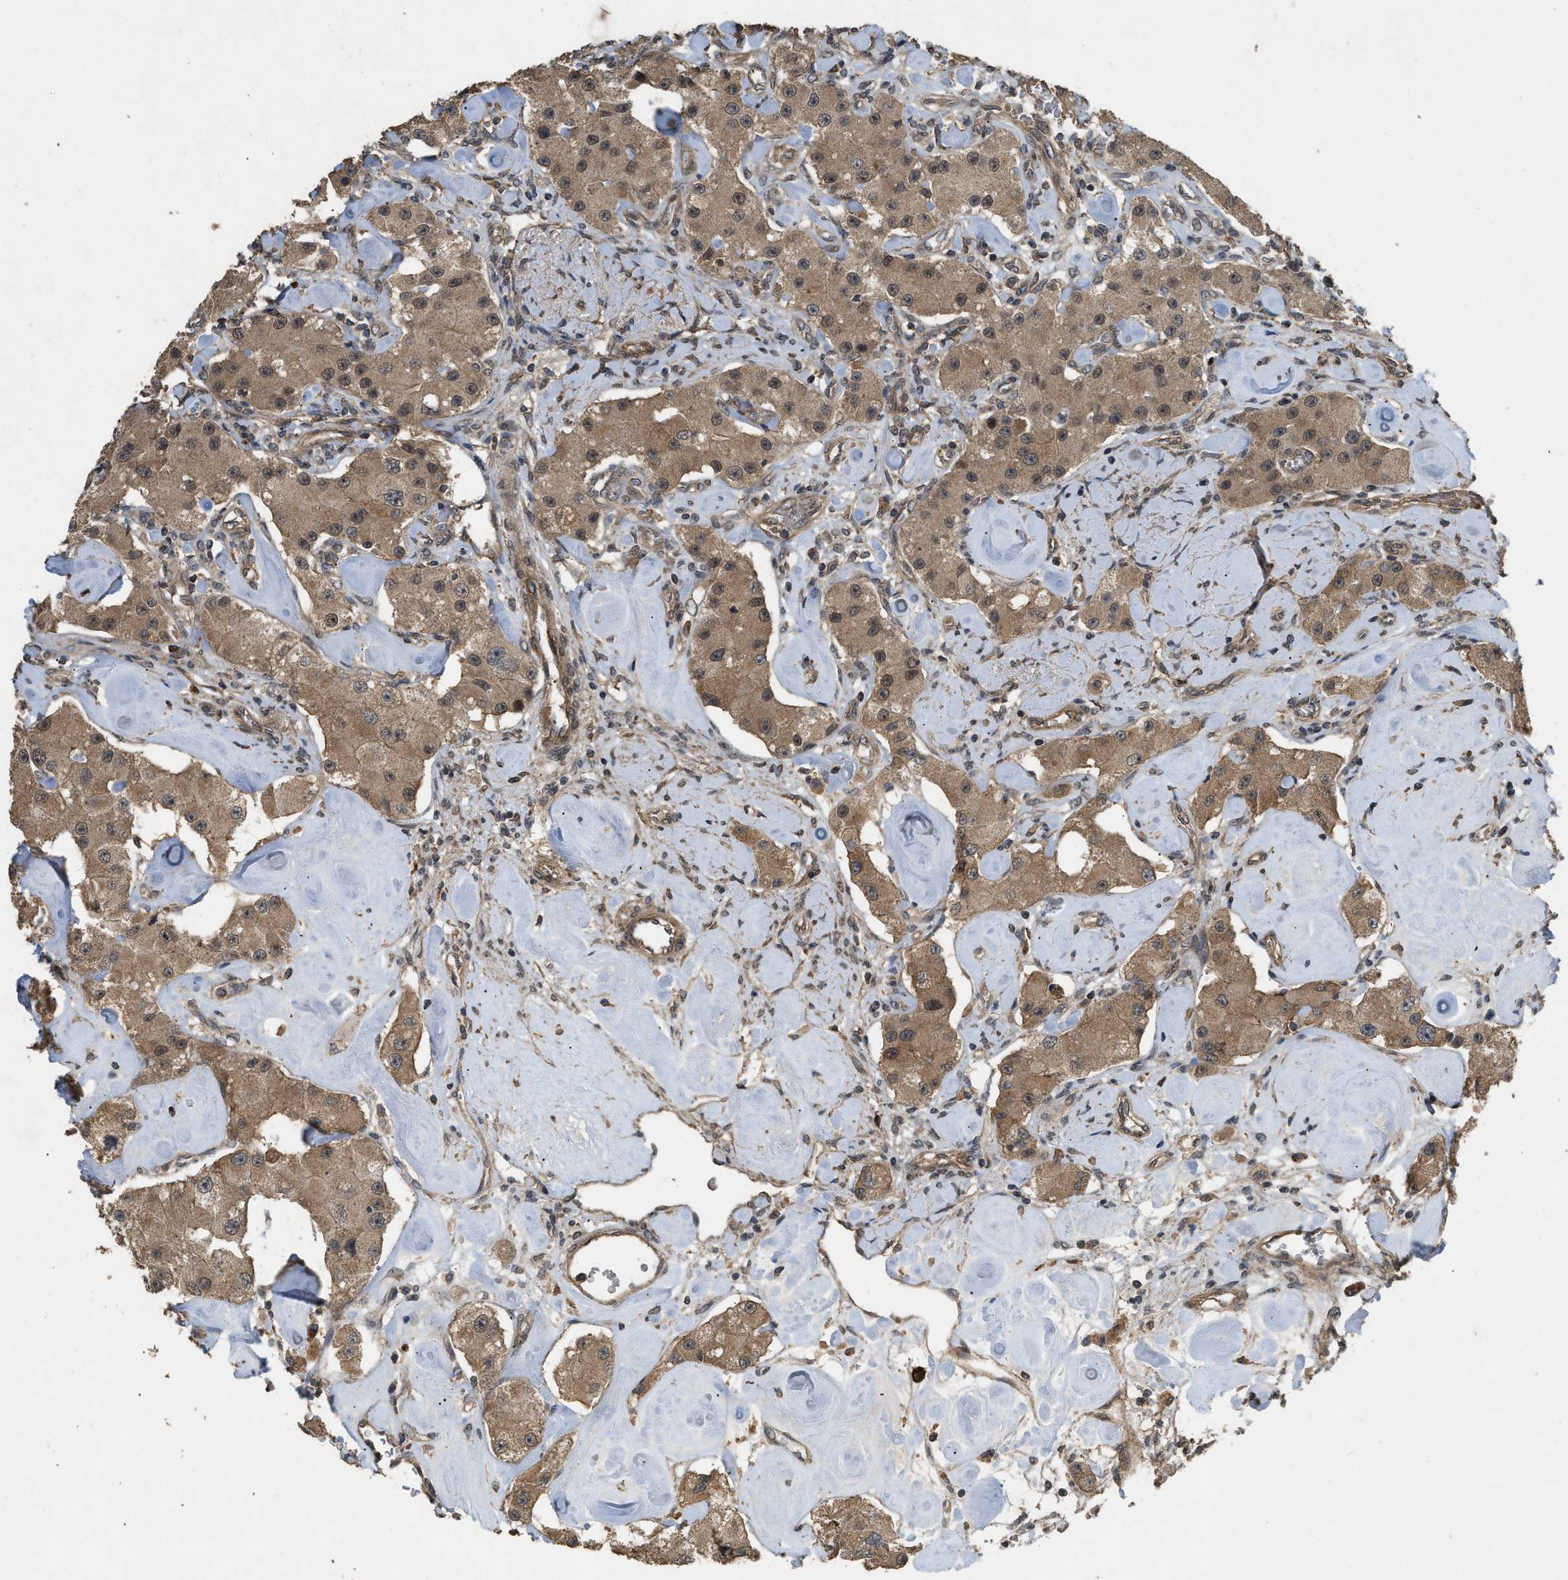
{"staining": {"intensity": "moderate", "quantity": ">75%", "location": "cytoplasmic/membranous,nuclear"}, "tissue": "carcinoid", "cell_type": "Tumor cells", "image_type": "cancer", "snomed": [{"axis": "morphology", "description": "Carcinoid, malignant, NOS"}, {"axis": "topography", "description": "Pancreas"}], "caption": "About >75% of tumor cells in human carcinoid (malignant) exhibit moderate cytoplasmic/membranous and nuclear protein staining as visualized by brown immunohistochemical staining.", "gene": "UTRN", "patient": {"sex": "male", "age": 41}}